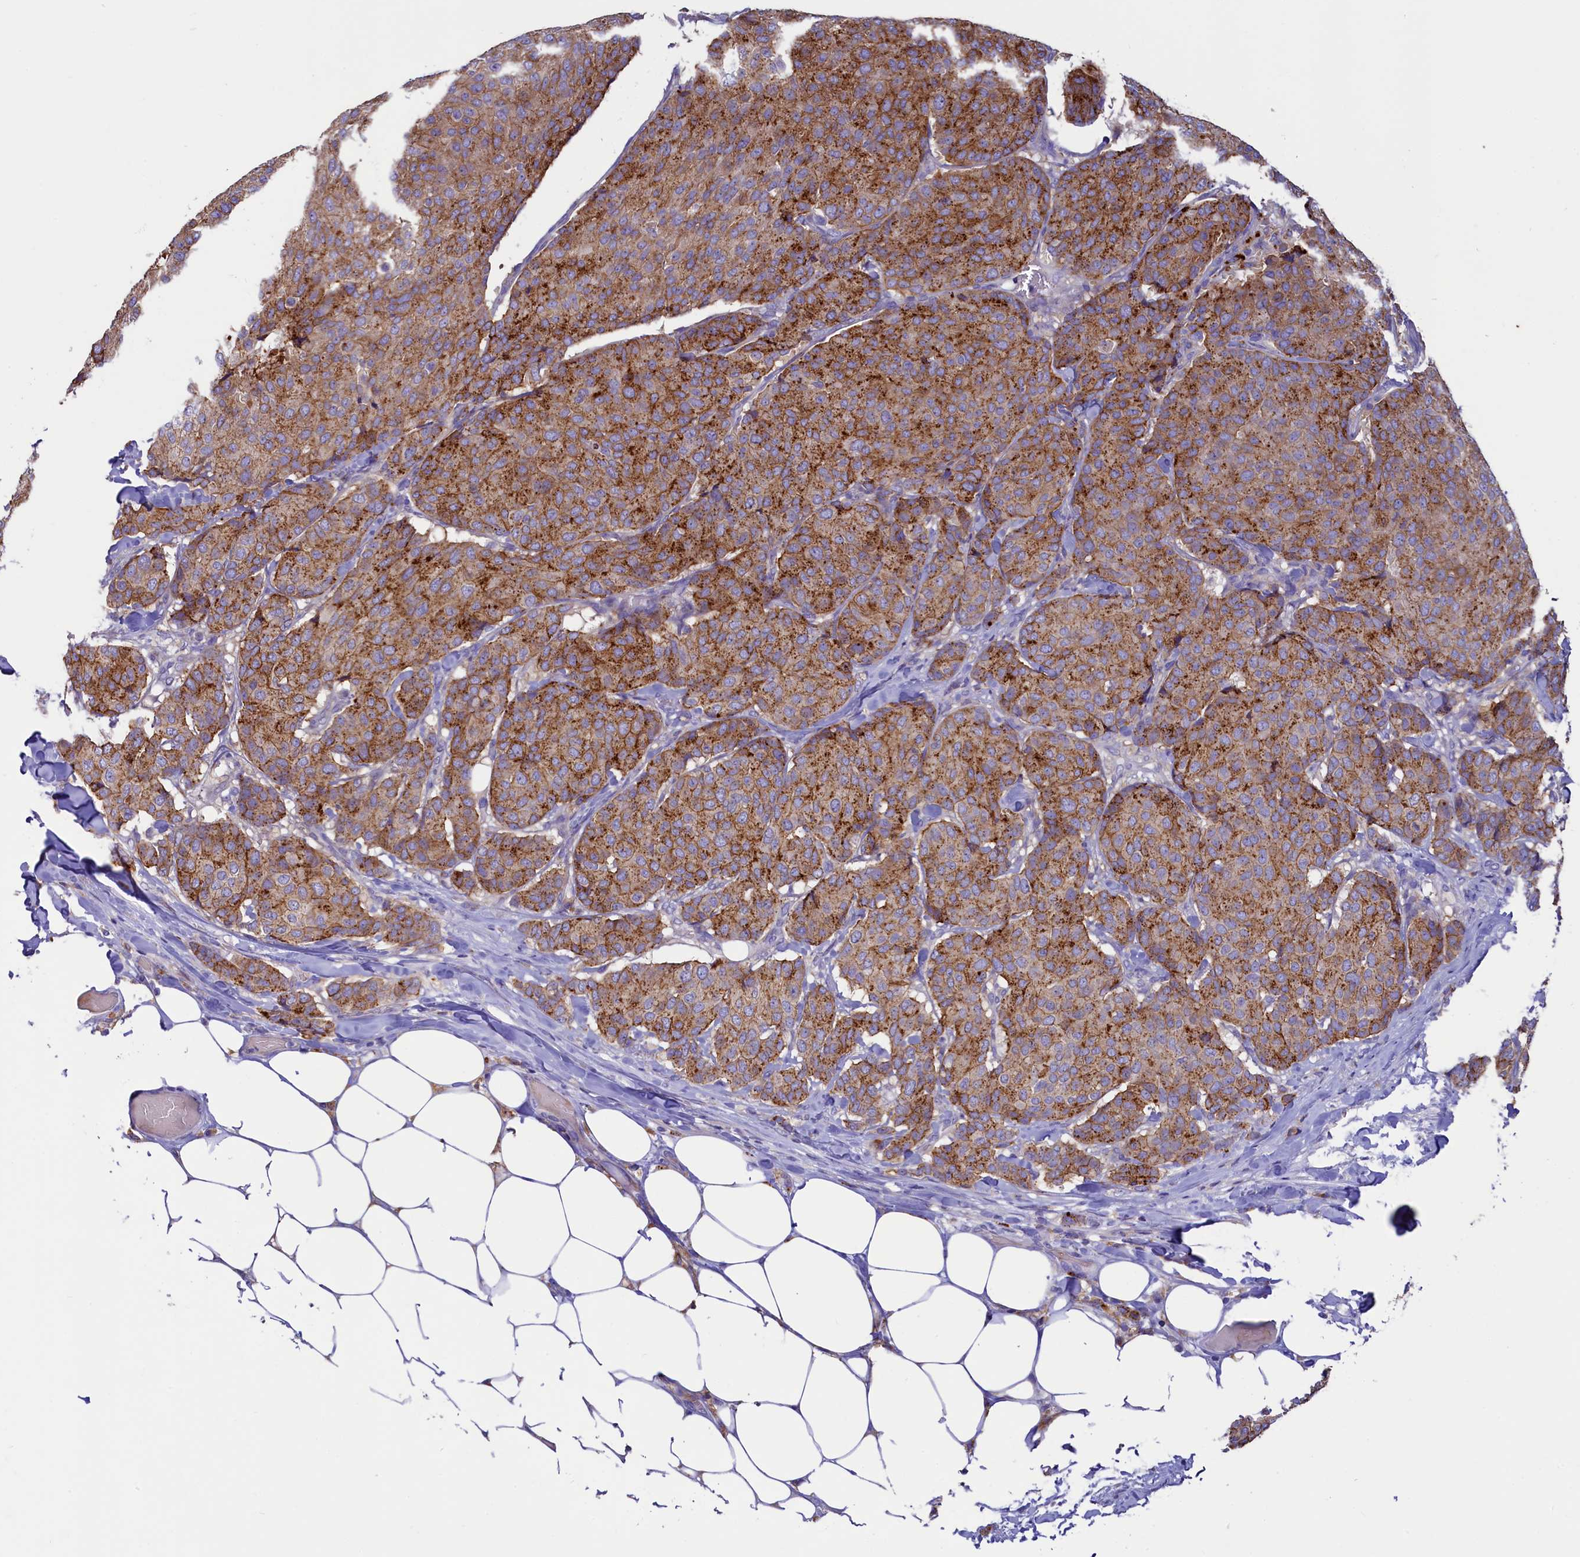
{"staining": {"intensity": "moderate", "quantity": ">75%", "location": "cytoplasmic/membranous"}, "tissue": "breast cancer", "cell_type": "Tumor cells", "image_type": "cancer", "snomed": [{"axis": "morphology", "description": "Duct carcinoma"}, {"axis": "topography", "description": "Breast"}], "caption": "Immunohistochemistry histopathology image of human breast infiltrating ductal carcinoma stained for a protein (brown), which exhibits medium levels of moderate cytoplasmic/membranous positivity in approximately >75% of tumor cells.", "gene": "HPS6", "patient": {"sex": "female", "age": 75}}